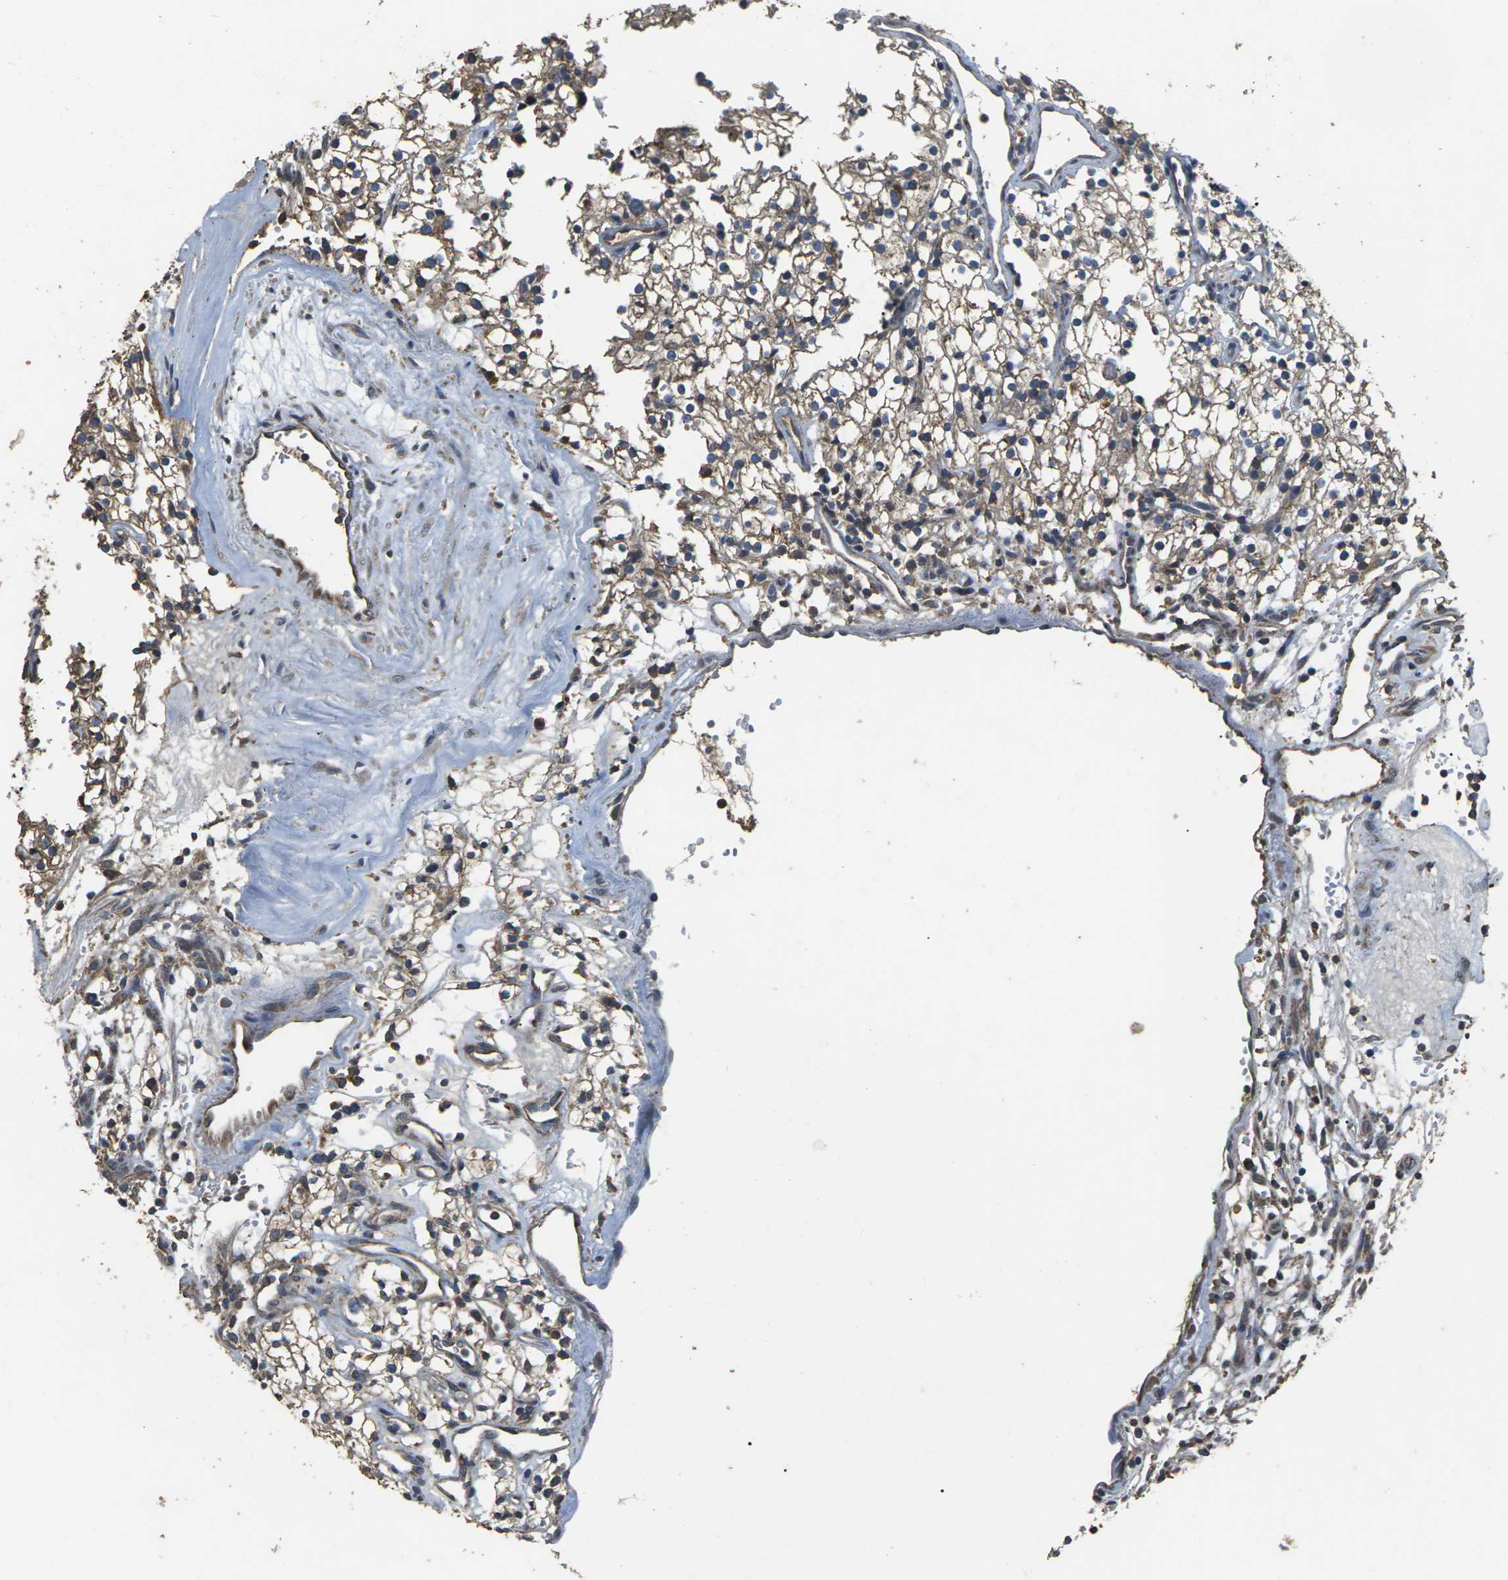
{"staining": {"intensity": "moderate", "quantity": "25%-75%", "location": "cytoplasmic/membranous"}, "tissue": "renal cancer", "cell_type": "Tumor cells", "image_type": "cancer", "snomed": [{"axis": "morphology", "description": "Adenocarcinoma, NOS"}, {"axis": "topography", "description": "Kidney"}], "caption": "Immunohistochemical staining of renal adenocarcinoma demonstrates medium levels of moderate cytoplasmic/membranous positivity in about 25%-75% of tumor cells.", "gene": "B4GAT1", "patient": {"sex": "male", "age": 59}}